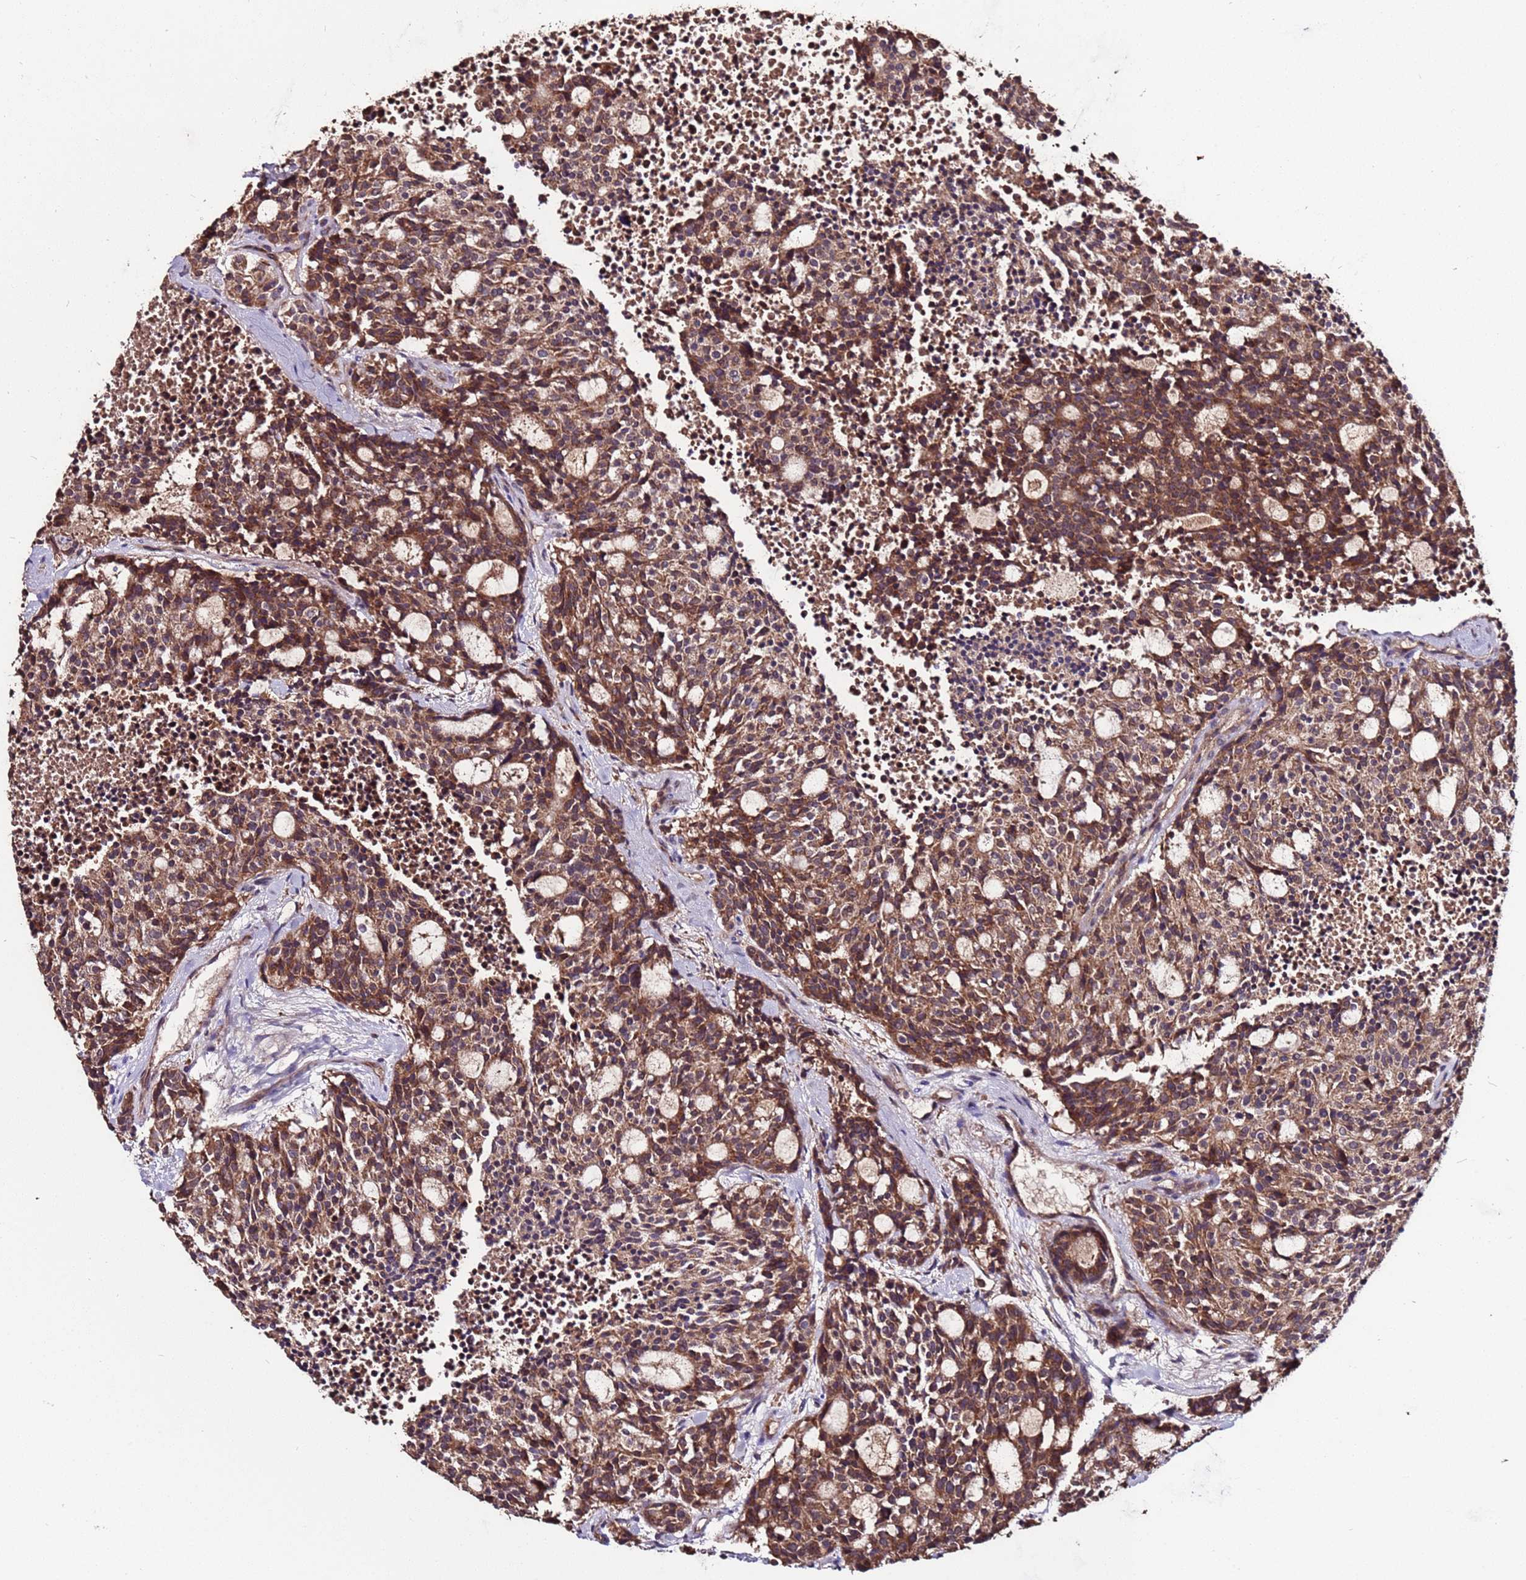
{"staining": {"intensity": "moderate", "quantity": ">75%", "location": "cytoplasmic/membranous"}, "tissue": "carcinoid", "cell_type": "Tumor cells", "image_type": "cancer", "snomed": [{"axis": "morphology", "description": "Carcinoid, malignant, NOS"}, {"axis": "topography", "description": "Pancreas"}], "caption": "Human carcinoid stained with a brown dye demonstrates moderate cytoplasmic/membranous positive positivity in about >75% of tumor cells.", "gene": "RPS15A", "patient": {"sex": "female", "age": 54}}